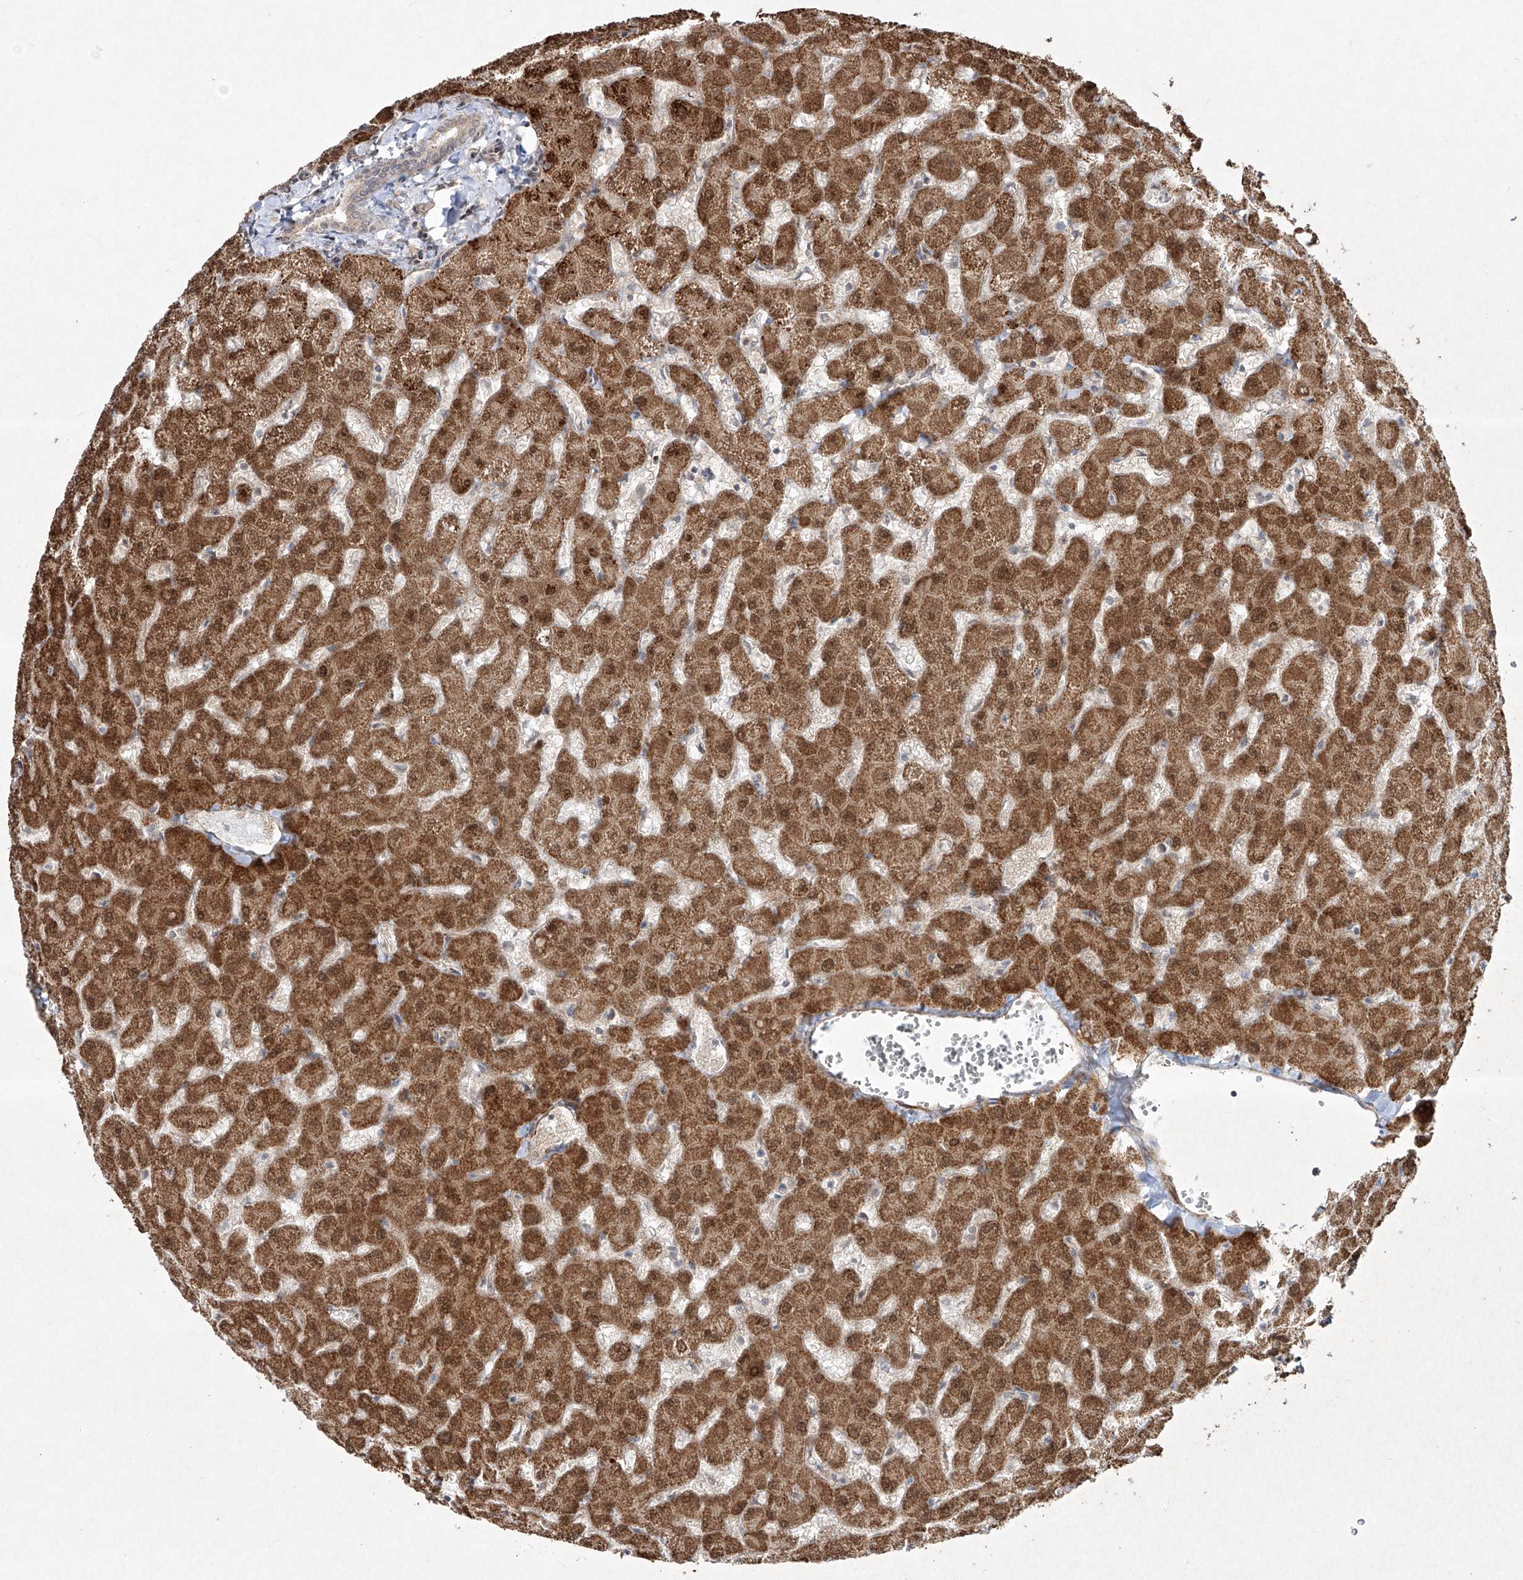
{"staining": {"intensity": "weak", "quantity": ">75%", "location": "cytoplasmic/membranous"}, "tissue": "liver", "cell_type": "Cholangiocytes", "image_type": "normal", "snomed": [{"axis": "morphology", "description": "Normal tissue, NOS"}, {"axis": "topography", "description": "Liver"}], "caption": "Cholangiocytes reveal low levels of weak cytoplasmic/membranous positivity in about >75% of cells in normal human liver.", "gene": "KDM1B", "patient": {"sex": "female", "age": 63}}